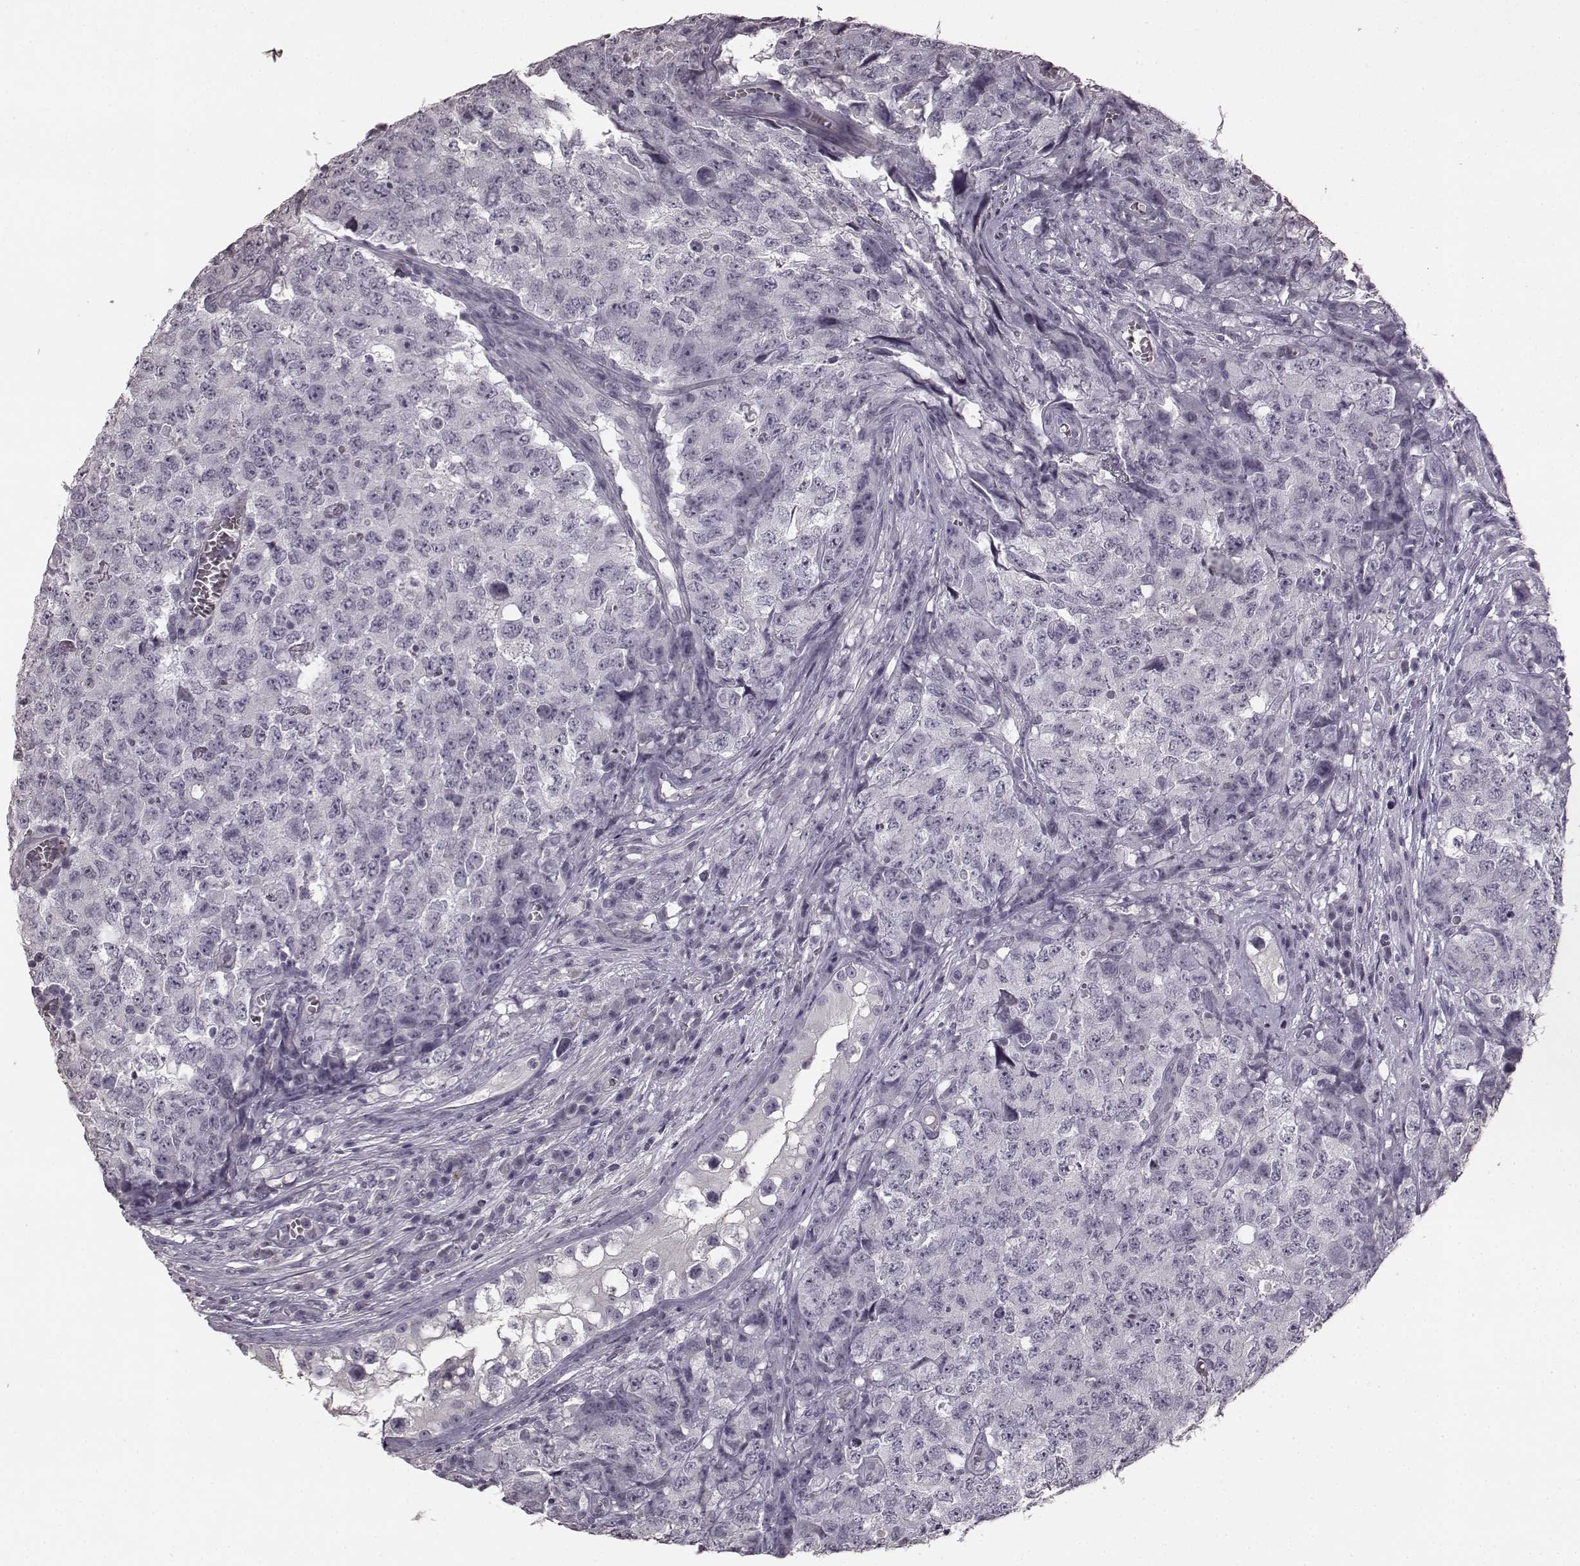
{"staining": {"intensity": "negative", "quantity": "none", "location": "none"}, "tissue": "testis cancer", "cell_type": "Tumor cells", "image_type": "cancer", "snomed": [{"axis": "morphology", "description": "Carcinoma, Embryonal, NOS"}, {"axis": "topography", "description": "Testis"}], "caption": "There is no significant positivity in tumor cells of testis cancer (embryonal carcinoma).", "gene": "RIT2", "patient": {"sex": "male", "age": 23}}